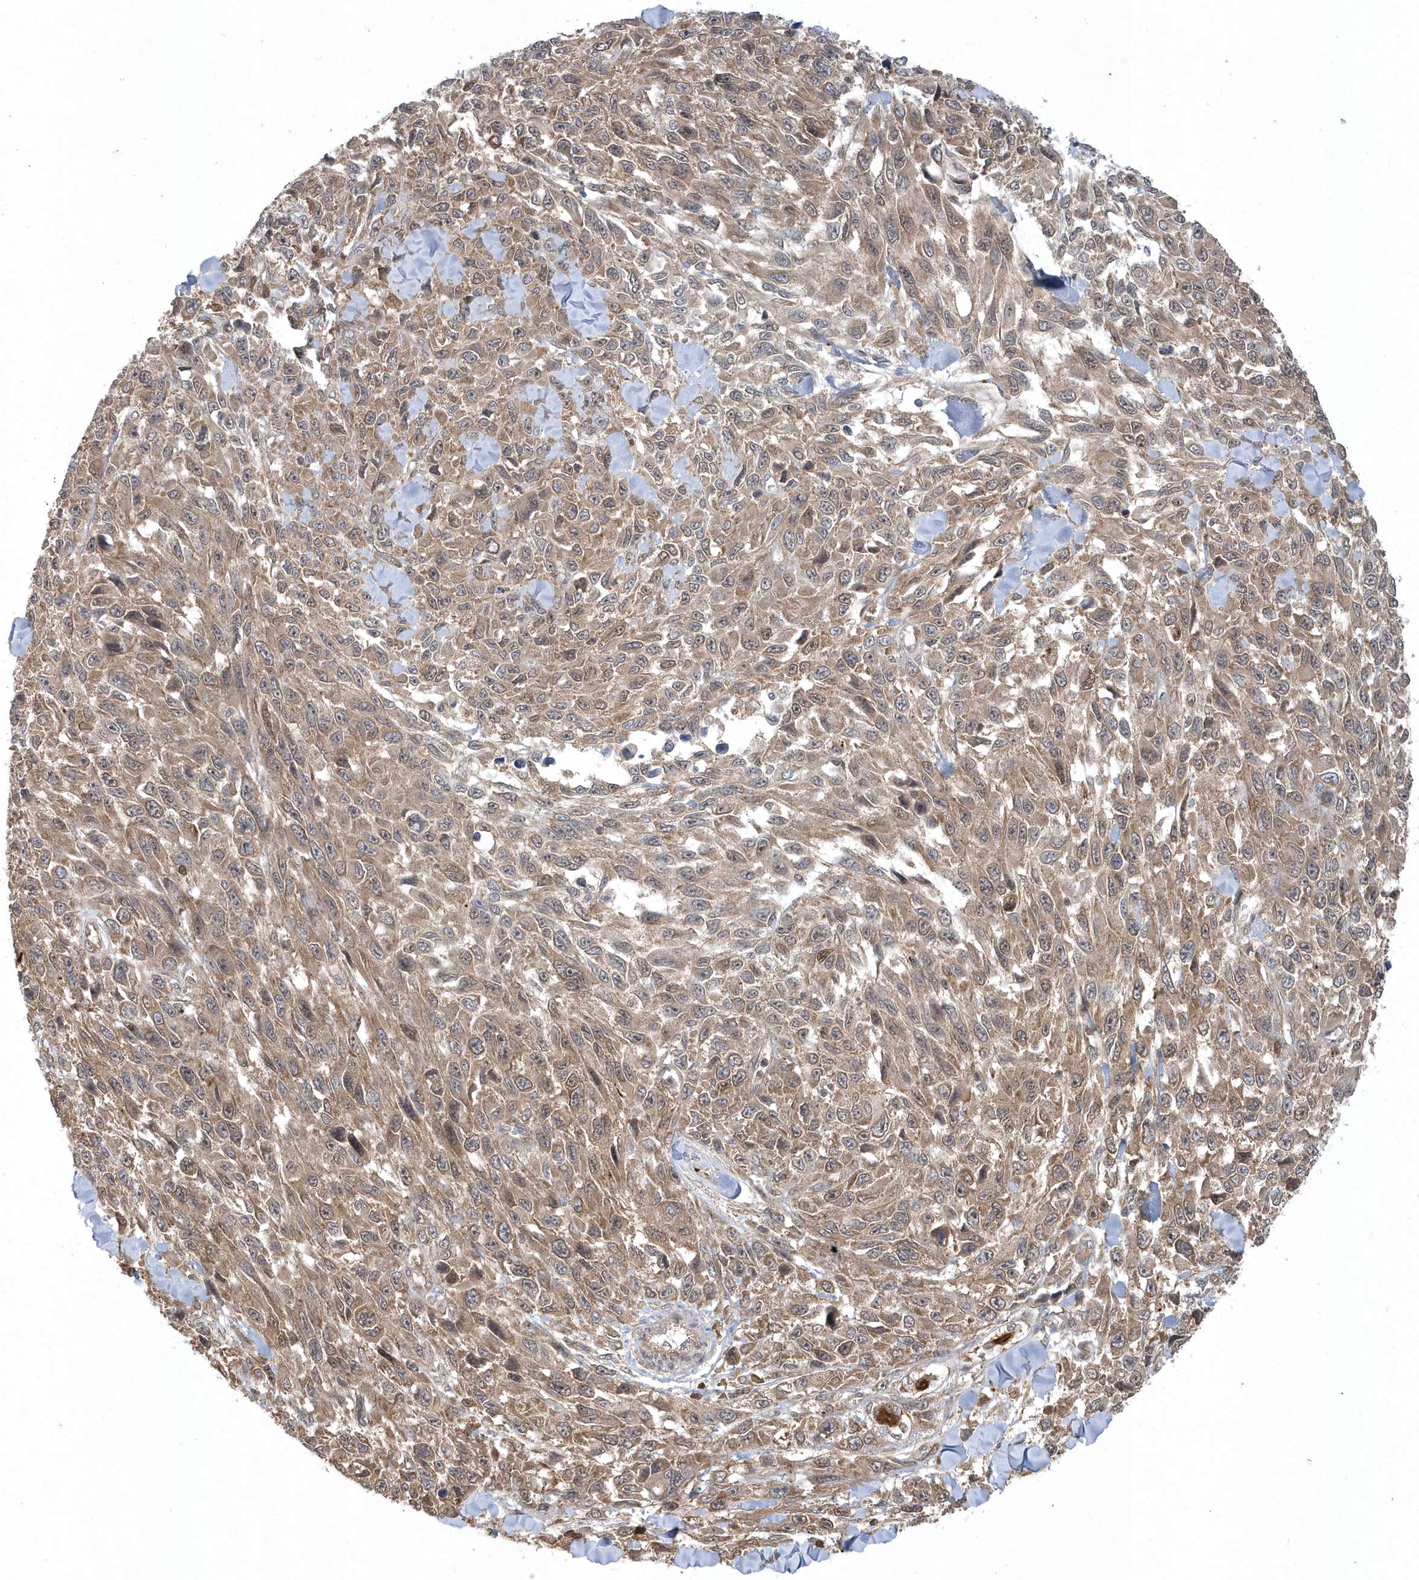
{"staining": {"intensity": "weak", "quantity": ">75%", "location": "cytoplasmic/membranous"}, "tissue": "melanoma", "cell_type": "Tumor cells", "image_type": "cancer", "snomed": [{"axis": "morphology", "description": "Malignant melanoma, NOS"}, {"axis": "topography", "description": "Skin"}], "caption": "This is an image of immunohistochemistry (IHC) staining of malignant melanoma, which shows weak positivity in the cytoplasmic/membranous of tumor cells.", "gene": "ACYP1", "patient": {"sex": "female", "age": 96}}